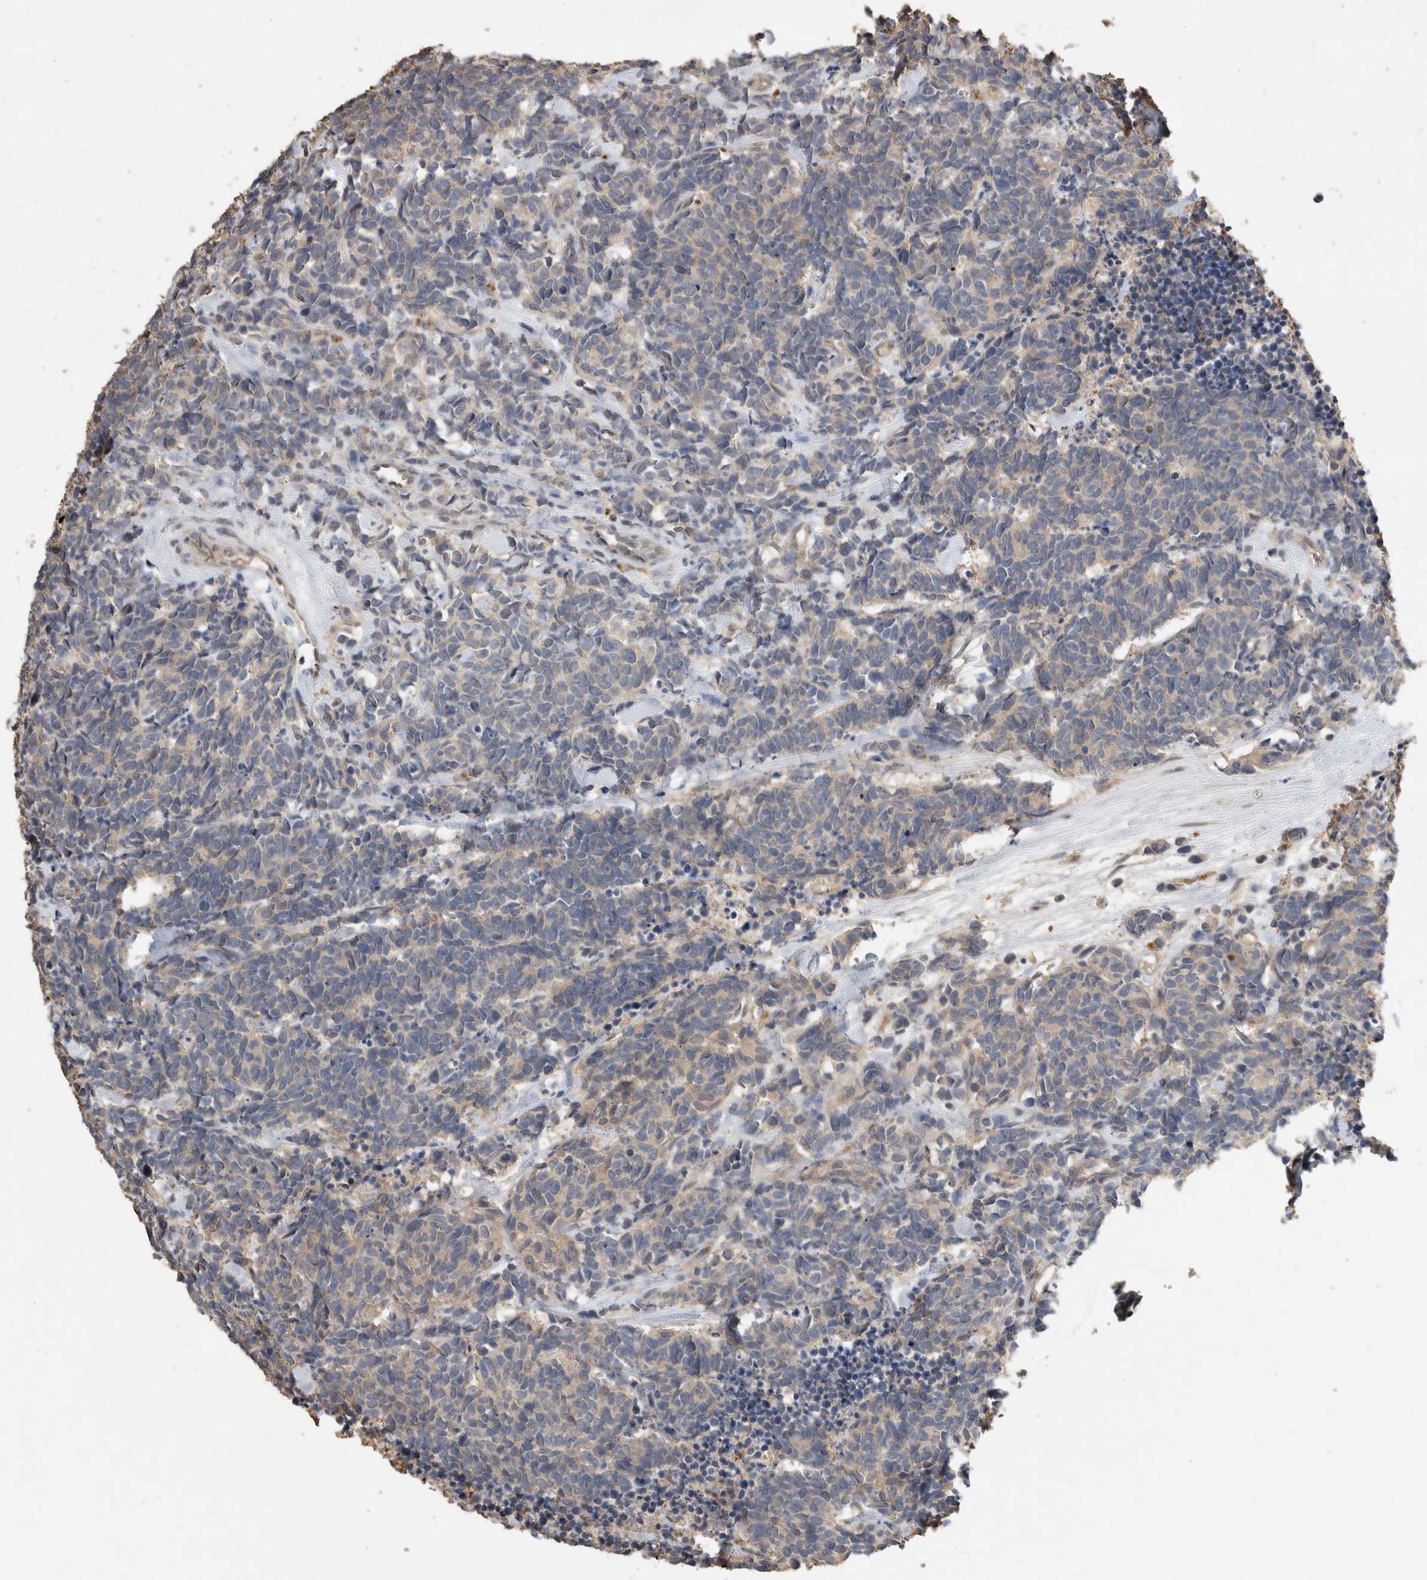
{"staining": {"intensity": "weak", "quantity": "25%-75%", "location": "cytoplasmic/membranous"}, "tissue": "carcinoid", "cell_type": "Tumor cells", "image_type": "cancer", "snomed": [{"axis": "morphology", "description": "Carcinoma, NOS"}, {"axis": "morphology", "description": "Carcinoid, malignant, NOS"}, {"axis": "topography", "description": "Urinary bladder"}], "caption": "This histopathology image demonstrates immunohistochemistry (IHC) staining of human carcinoid (malignant), with low weak cytoplasmic/membranous expression in approximately 25%-75% of tumor cells.", "gene": "RHPN1", "patient": {"sex": "male", "age": 57}}